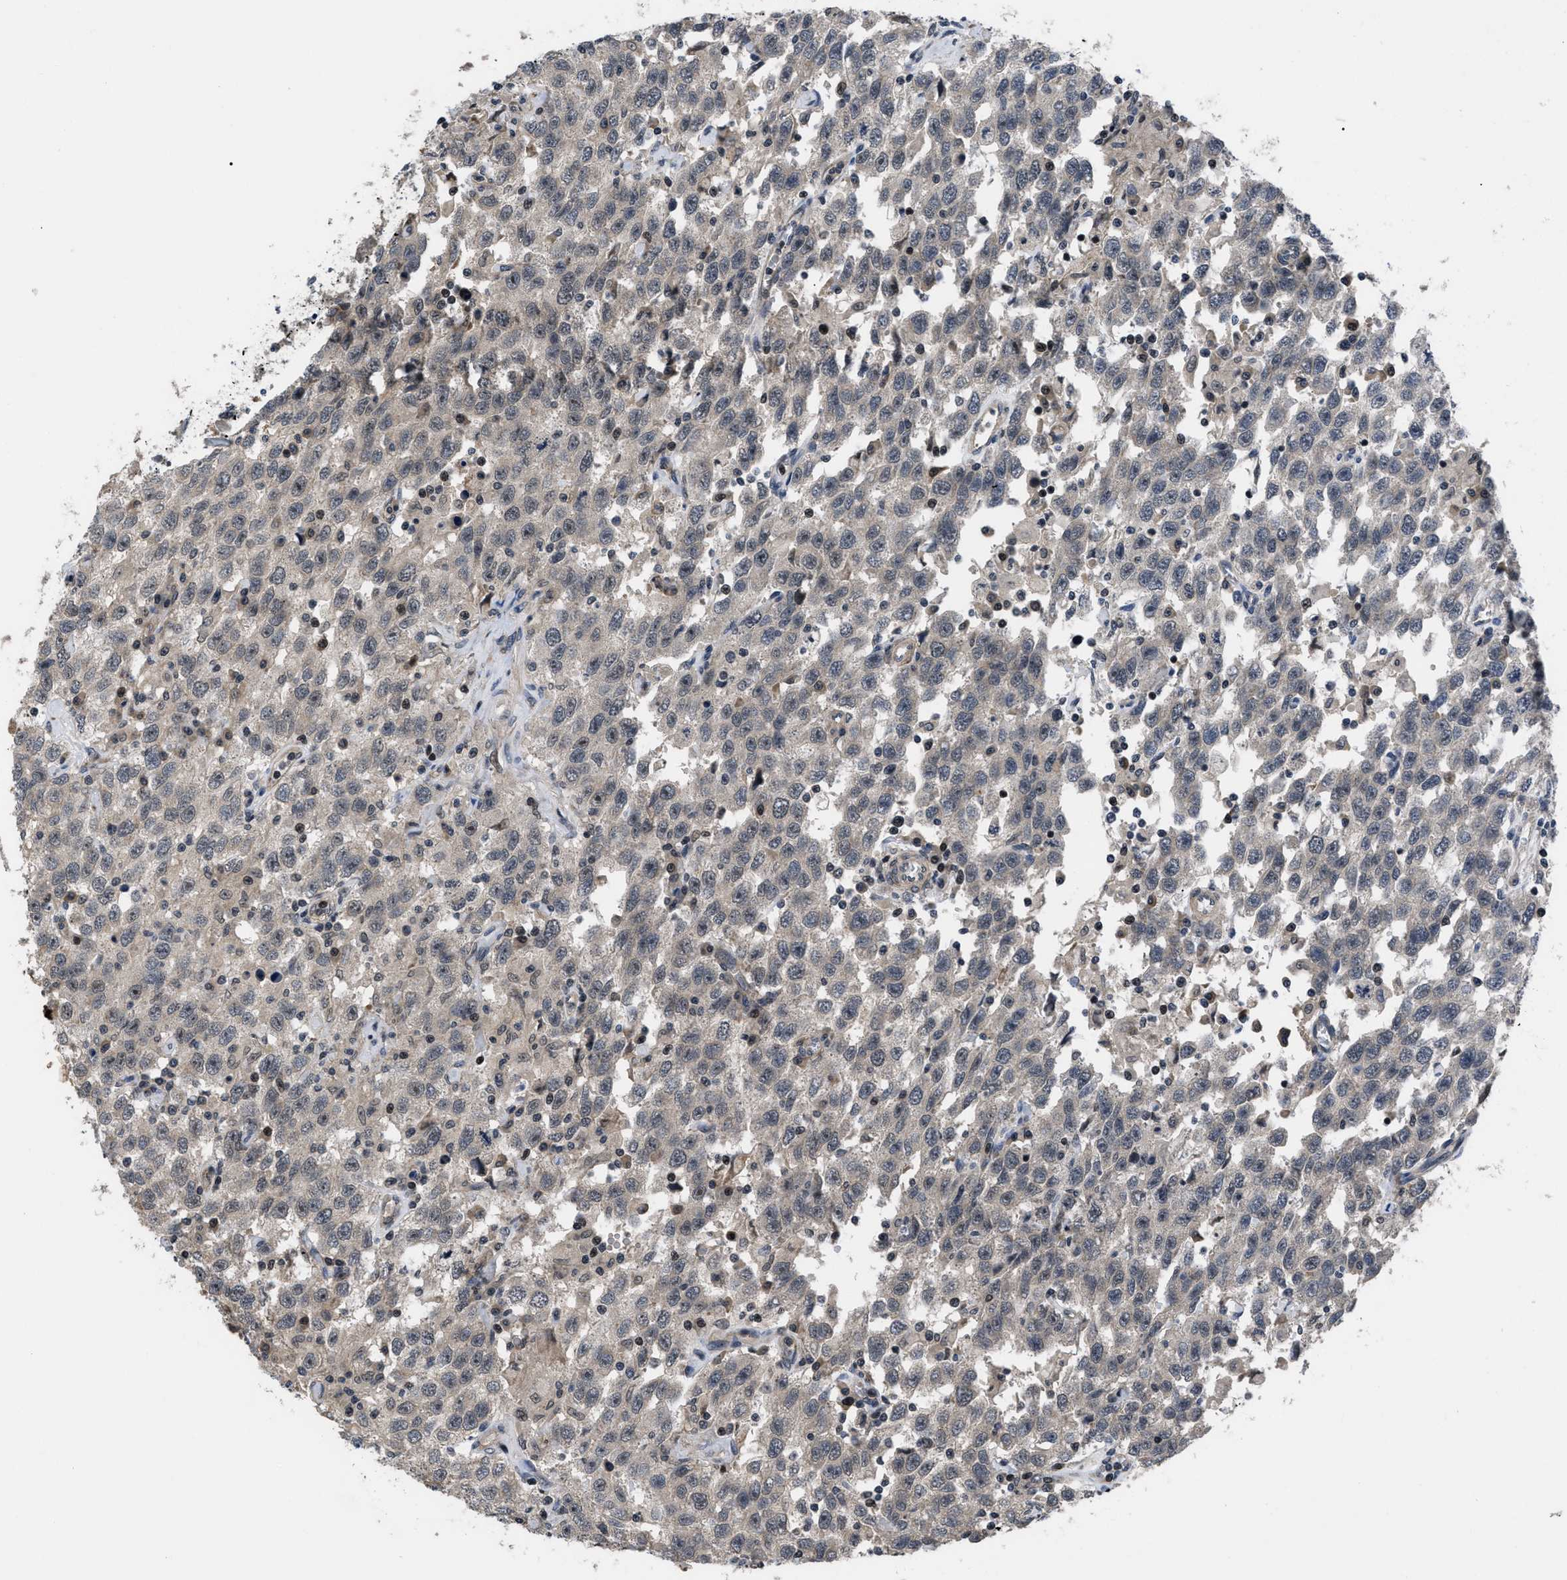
{"staining": {"intensity": "weak", "quantity": "<25%", "location": "cytoplasmic/membranous"}, "tissue": "testis cancer", "cell_type": "Tumor cells", "image_type": "cancer", "snomed": [{"axis": "morphology", "description": "Seminoma, NOS"}, {"axis": "topography", "description": "Testis"}], "caption": "Immunohistochemical staining of seminoma (testis) demonstrates no significant positivity in tumor cells. The staining was performed using DAB to visualize the protein expression in brown, while the nuclei were stained in blue with hematoxylin (Magnification: 20x).", "gene": "DNAJC14", "patient": {"sex": "male", "age": 41}}